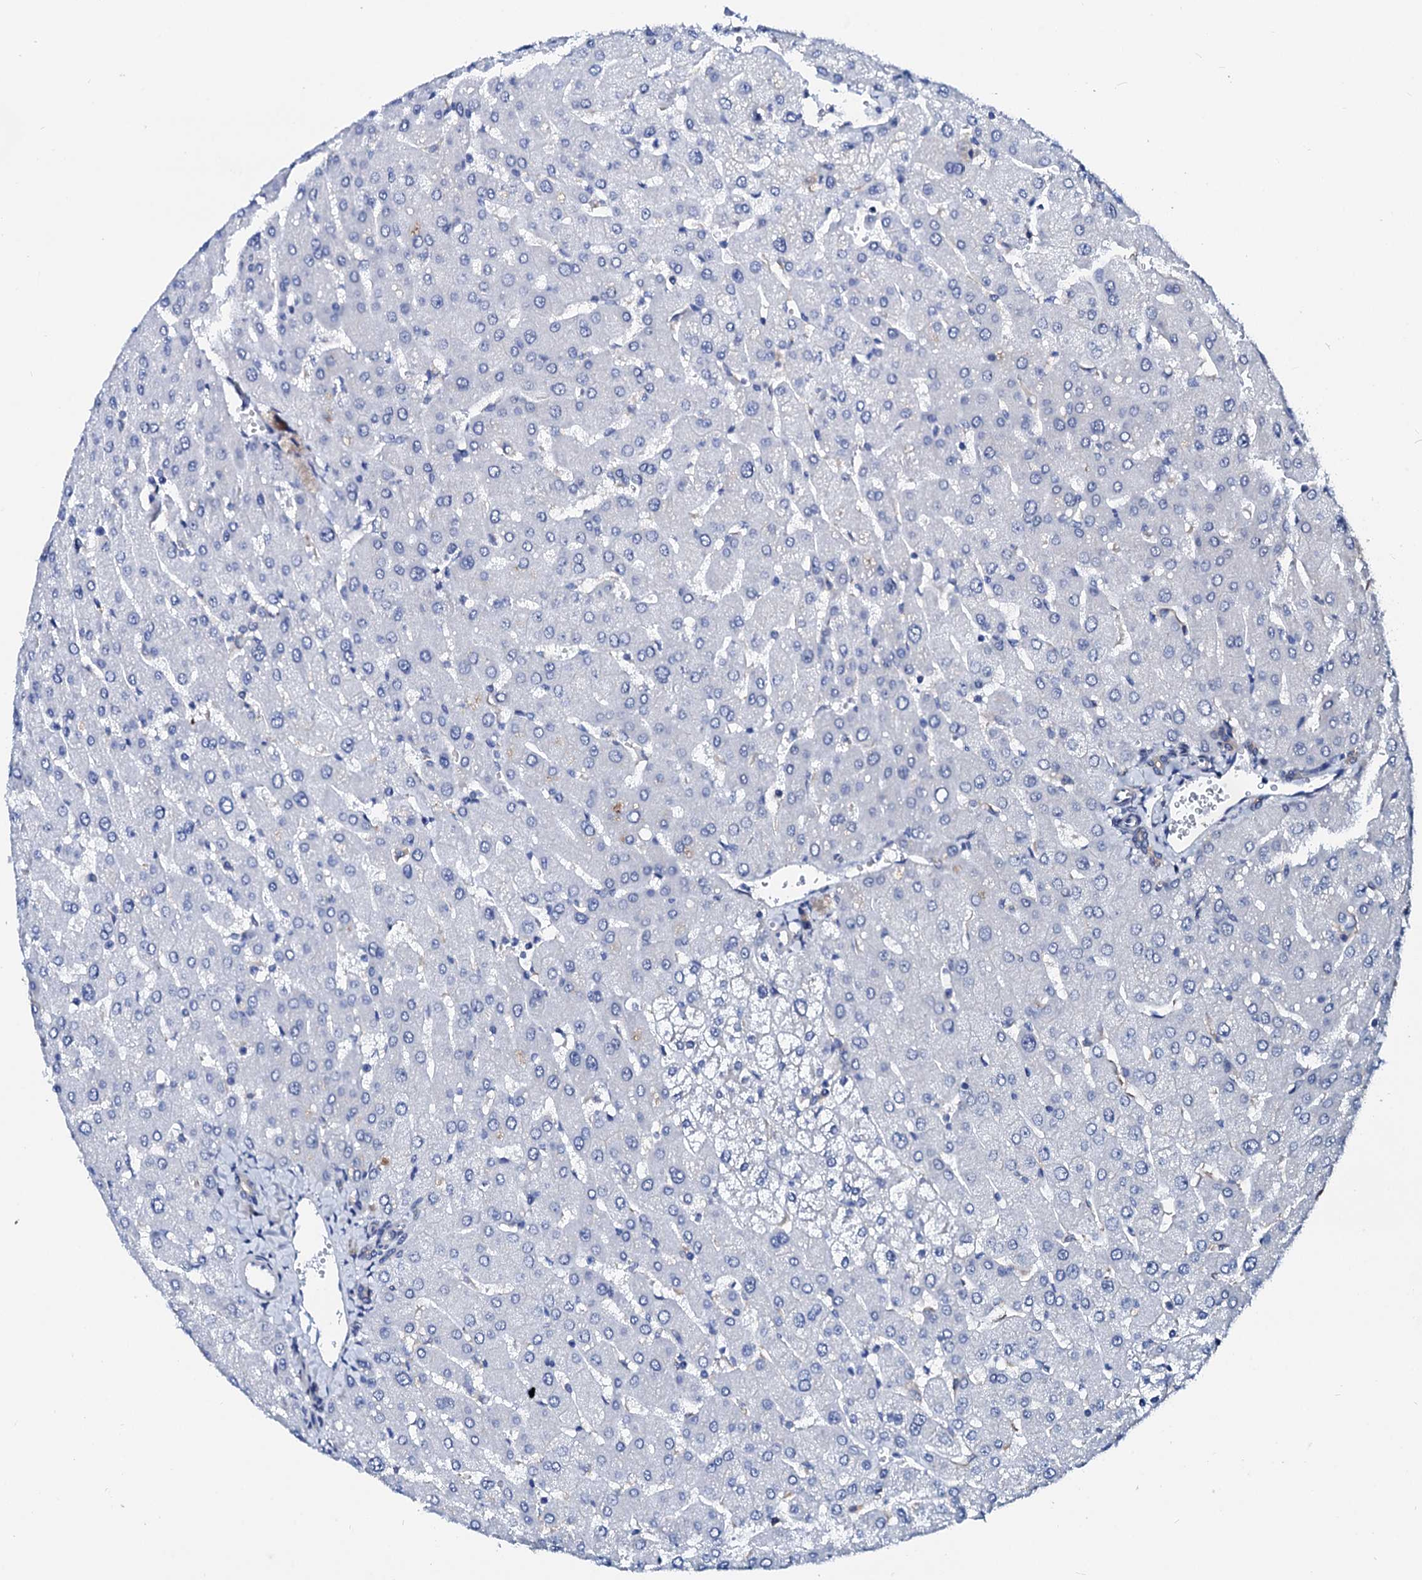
{"staining": {"intensity": "weak", "quantity": "<25%", "location": "cytoplasmic/membranous"}, "tissue": "liver", "cell_type": "Cholangiocytes", "image_type": "normal", "snomed": [{"axis": "morphology", "description": "Normal tissue, NOS"}, {"axis": "topography", "description": "Liver"}], "caption": "Immunohistochemical staining of normal liver displays no significant expression in cholangiocytes.", "gene": "CSN2", "patient": {"sex": "male", "age": 55}}